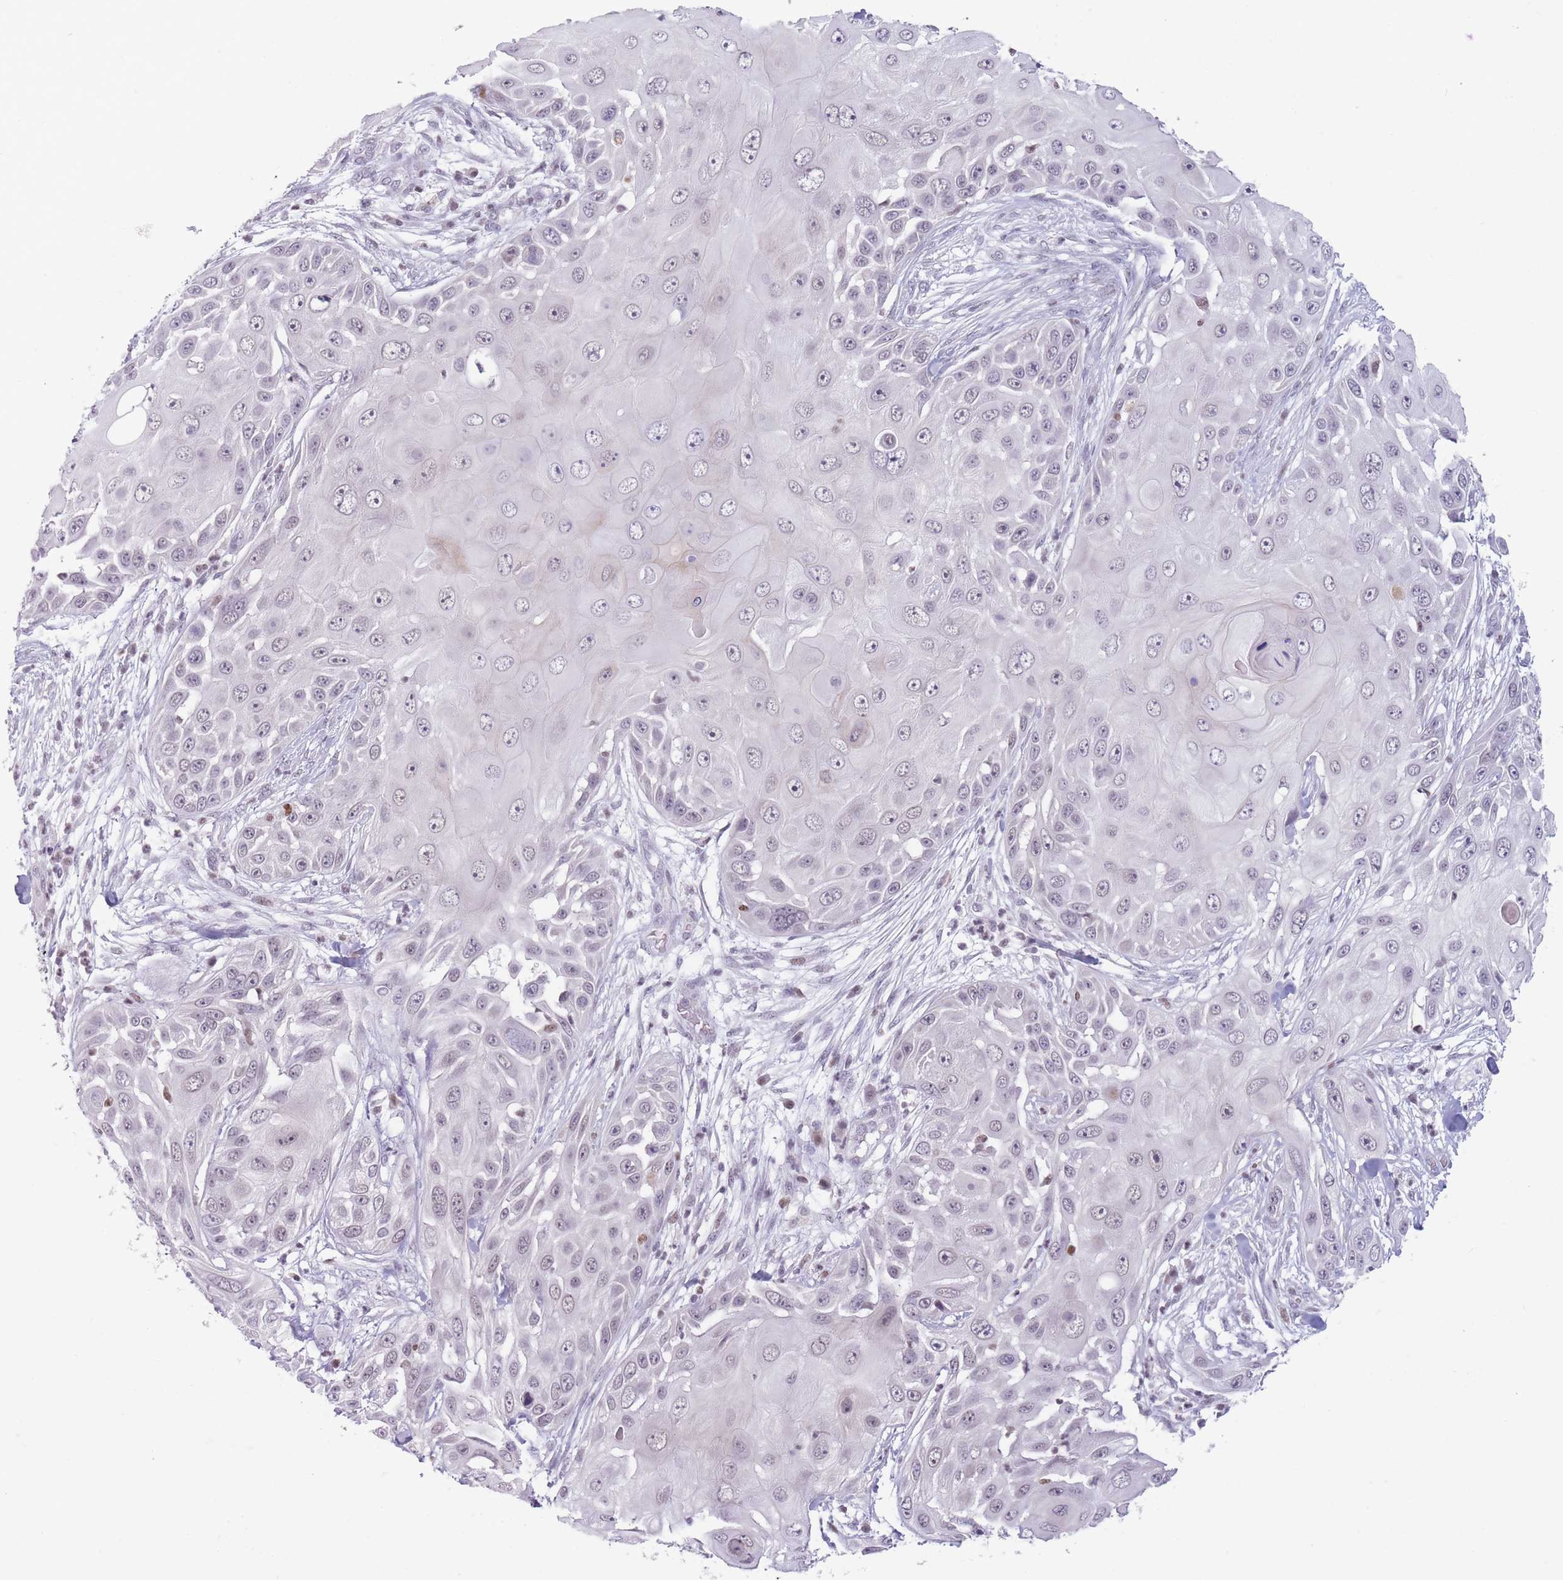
{"staining": {"intensity": "weak", "quantity": "<25%", "location": "nuclear"}, "tissue": "skin cancer", "cell_type": "Tumor cells", "image_type": "cancer", "snomed": [{"axis": "morphology", "description": "Squamous cell carcinoma, NOS"}, {"axis": "topography", "description": "Skin"}], "caption": "Protein analysis of skin squamous cell carcinoma exhibits no significant expression in tumor cells. (Stains: DAB (3,3'-diaminobenzidine) immunohistochemistry (IHC) with hematoxylin counter stain, Microscopy: brightfield microscopy at high magnification).", "gene": "ARID3B", "patient": {"sex": "female", "age": 44}}